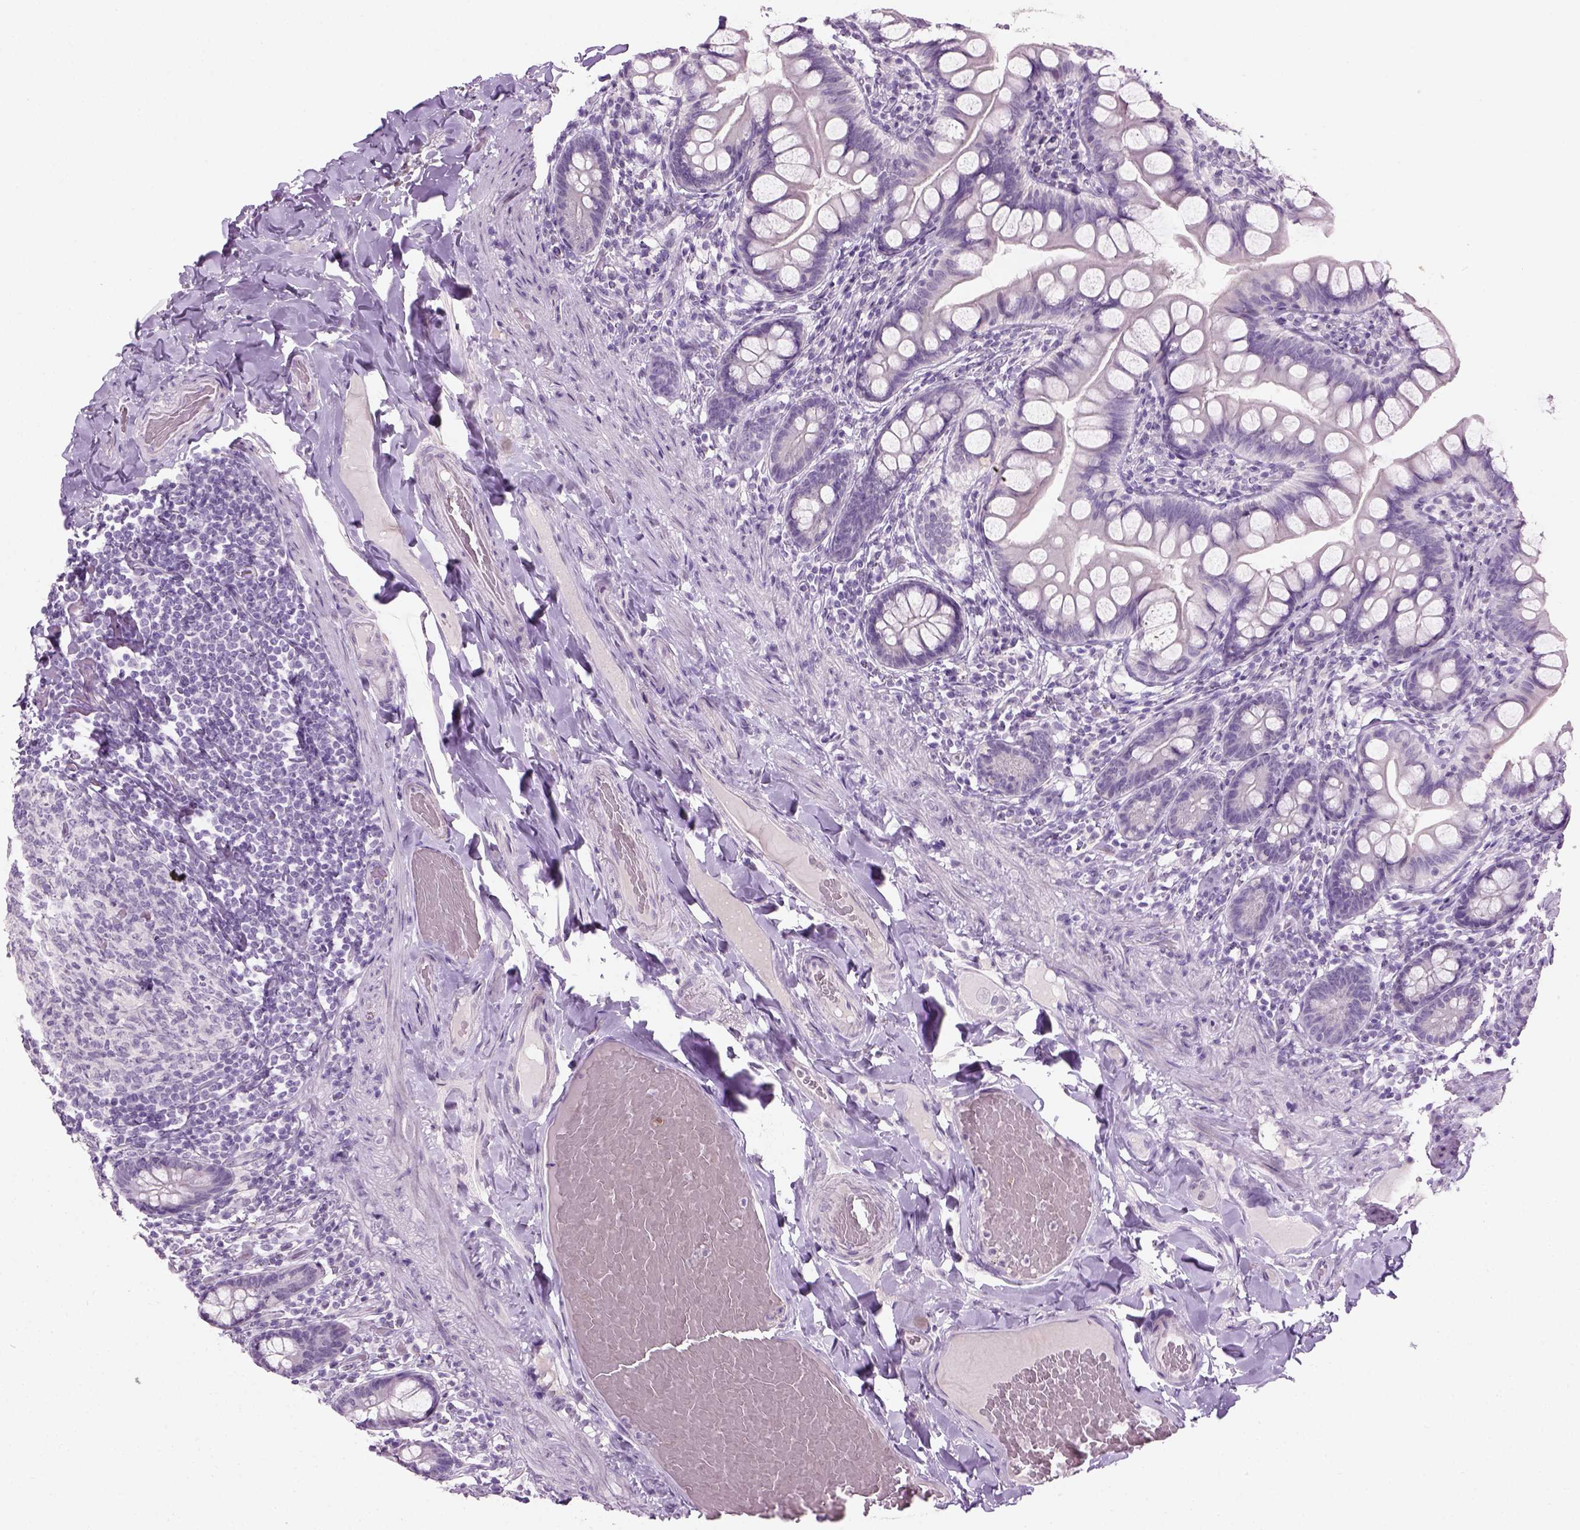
{"staining": {"intensity": "negative", "quantity": "none", "location": "none"}, "tissue": "small intestine", "cell_type": "Glandular cells", "image_type": "normal", "snomed": [{"axis": "morphology", "description": "Normal tissue, NOS"}, {"axis": "topography", "description": "Small intestine"}], "caption": "Glandular cells are negative for protein expression in benign human small intestine. (DAB IHC visualized using brightfield microscopy, high magnification).", "gene": "GABRB2", "patient": {"sex": "male", "age": 70}}